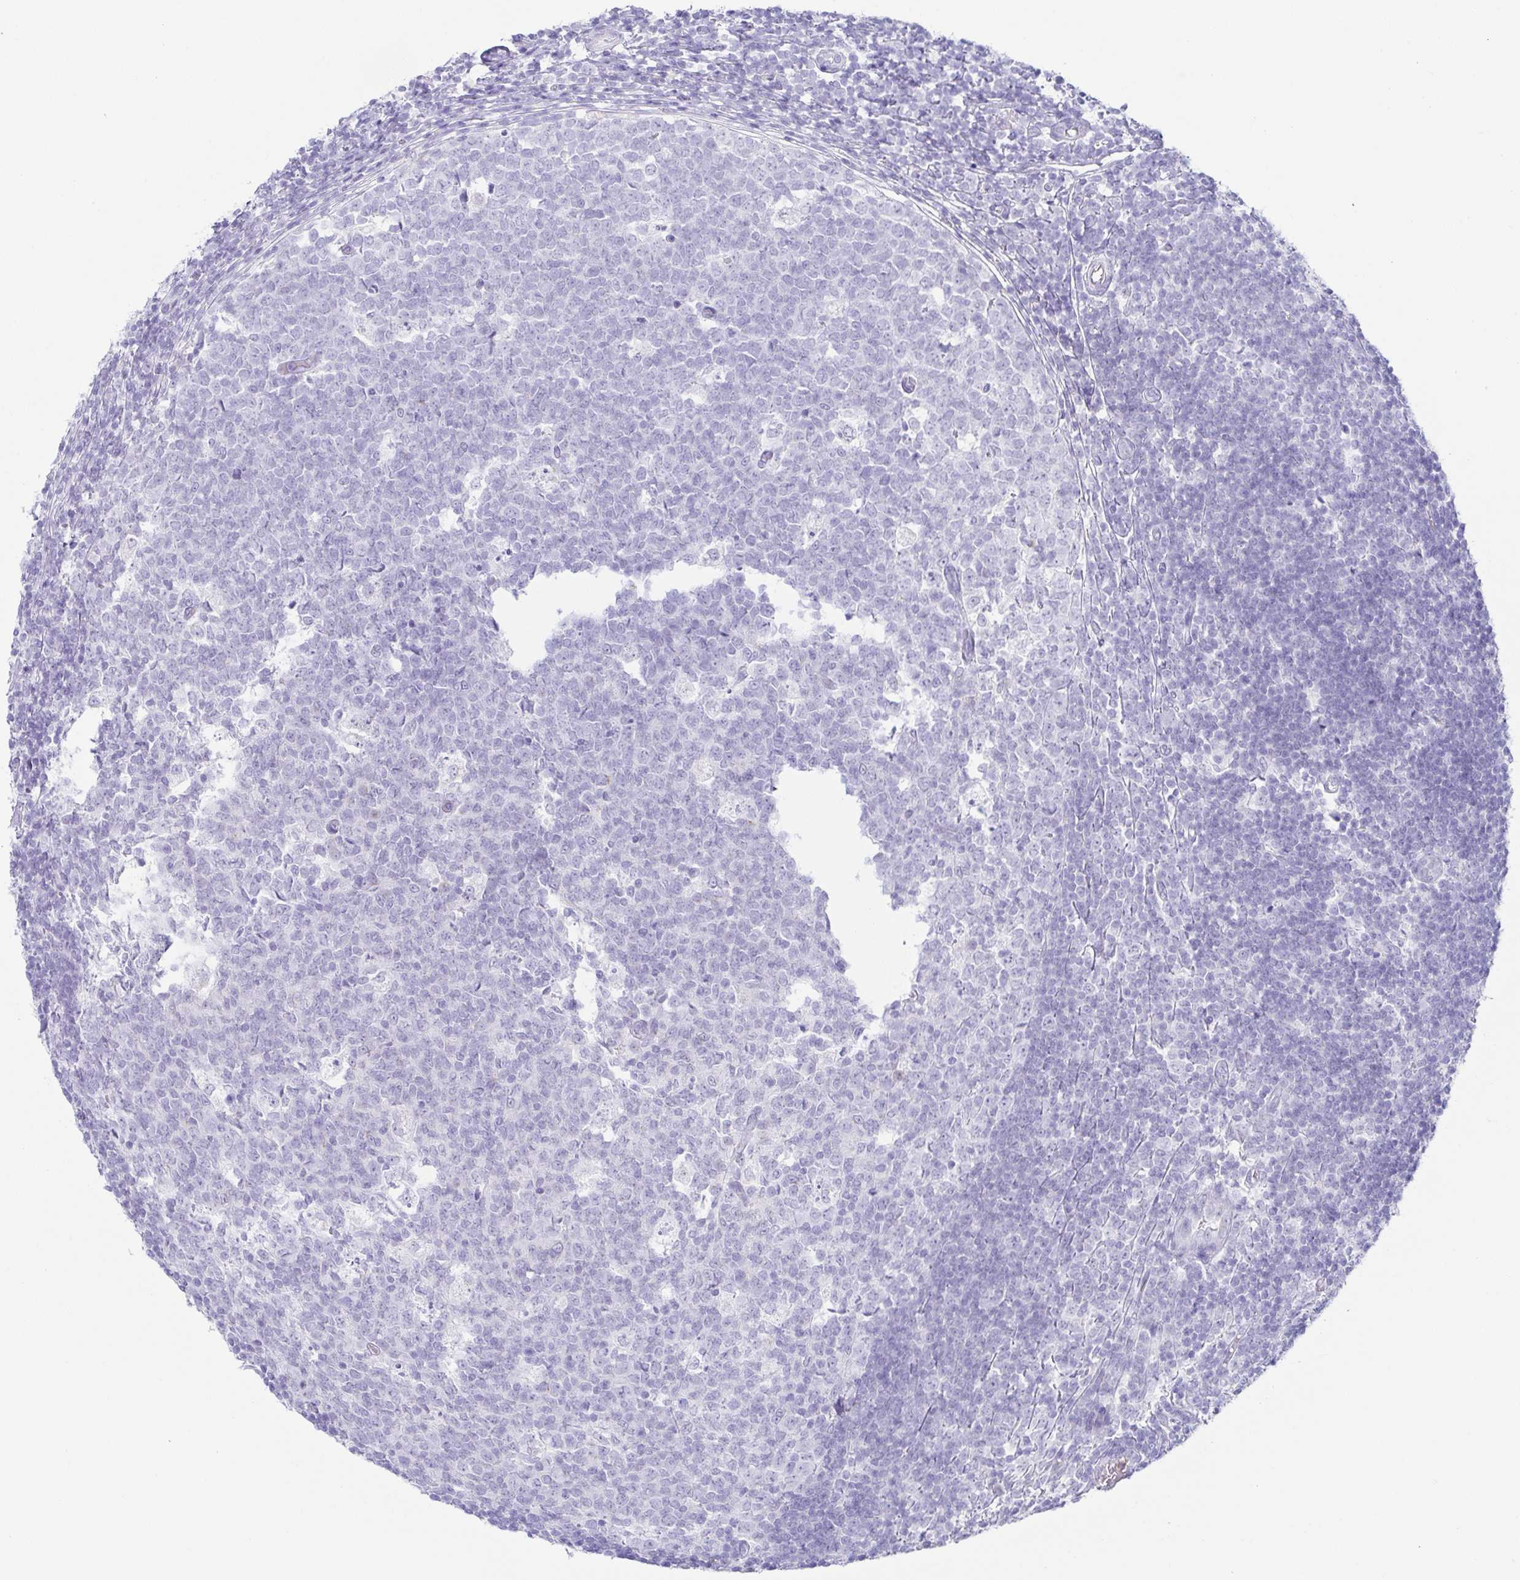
{"staining": {"intensity": "negative", "quantity": "none", "location": "none"}, "tissue": "appendix", "cell_type": "Glandular cells", "image_type": "normal", "snomed": [{"axis": "morphology", "description": "Normal tissue, NOS"}, {"axis": "topography", "description": "Appendix"}], "caption": "The IHC histopathology image has no significant expression in glandular cells of appendix. (Immunohistochemistry (ihc), brightfield microscopy, high magnification).", "gene": "AZU1", "patient": {"sex": "male", "age": 18}}